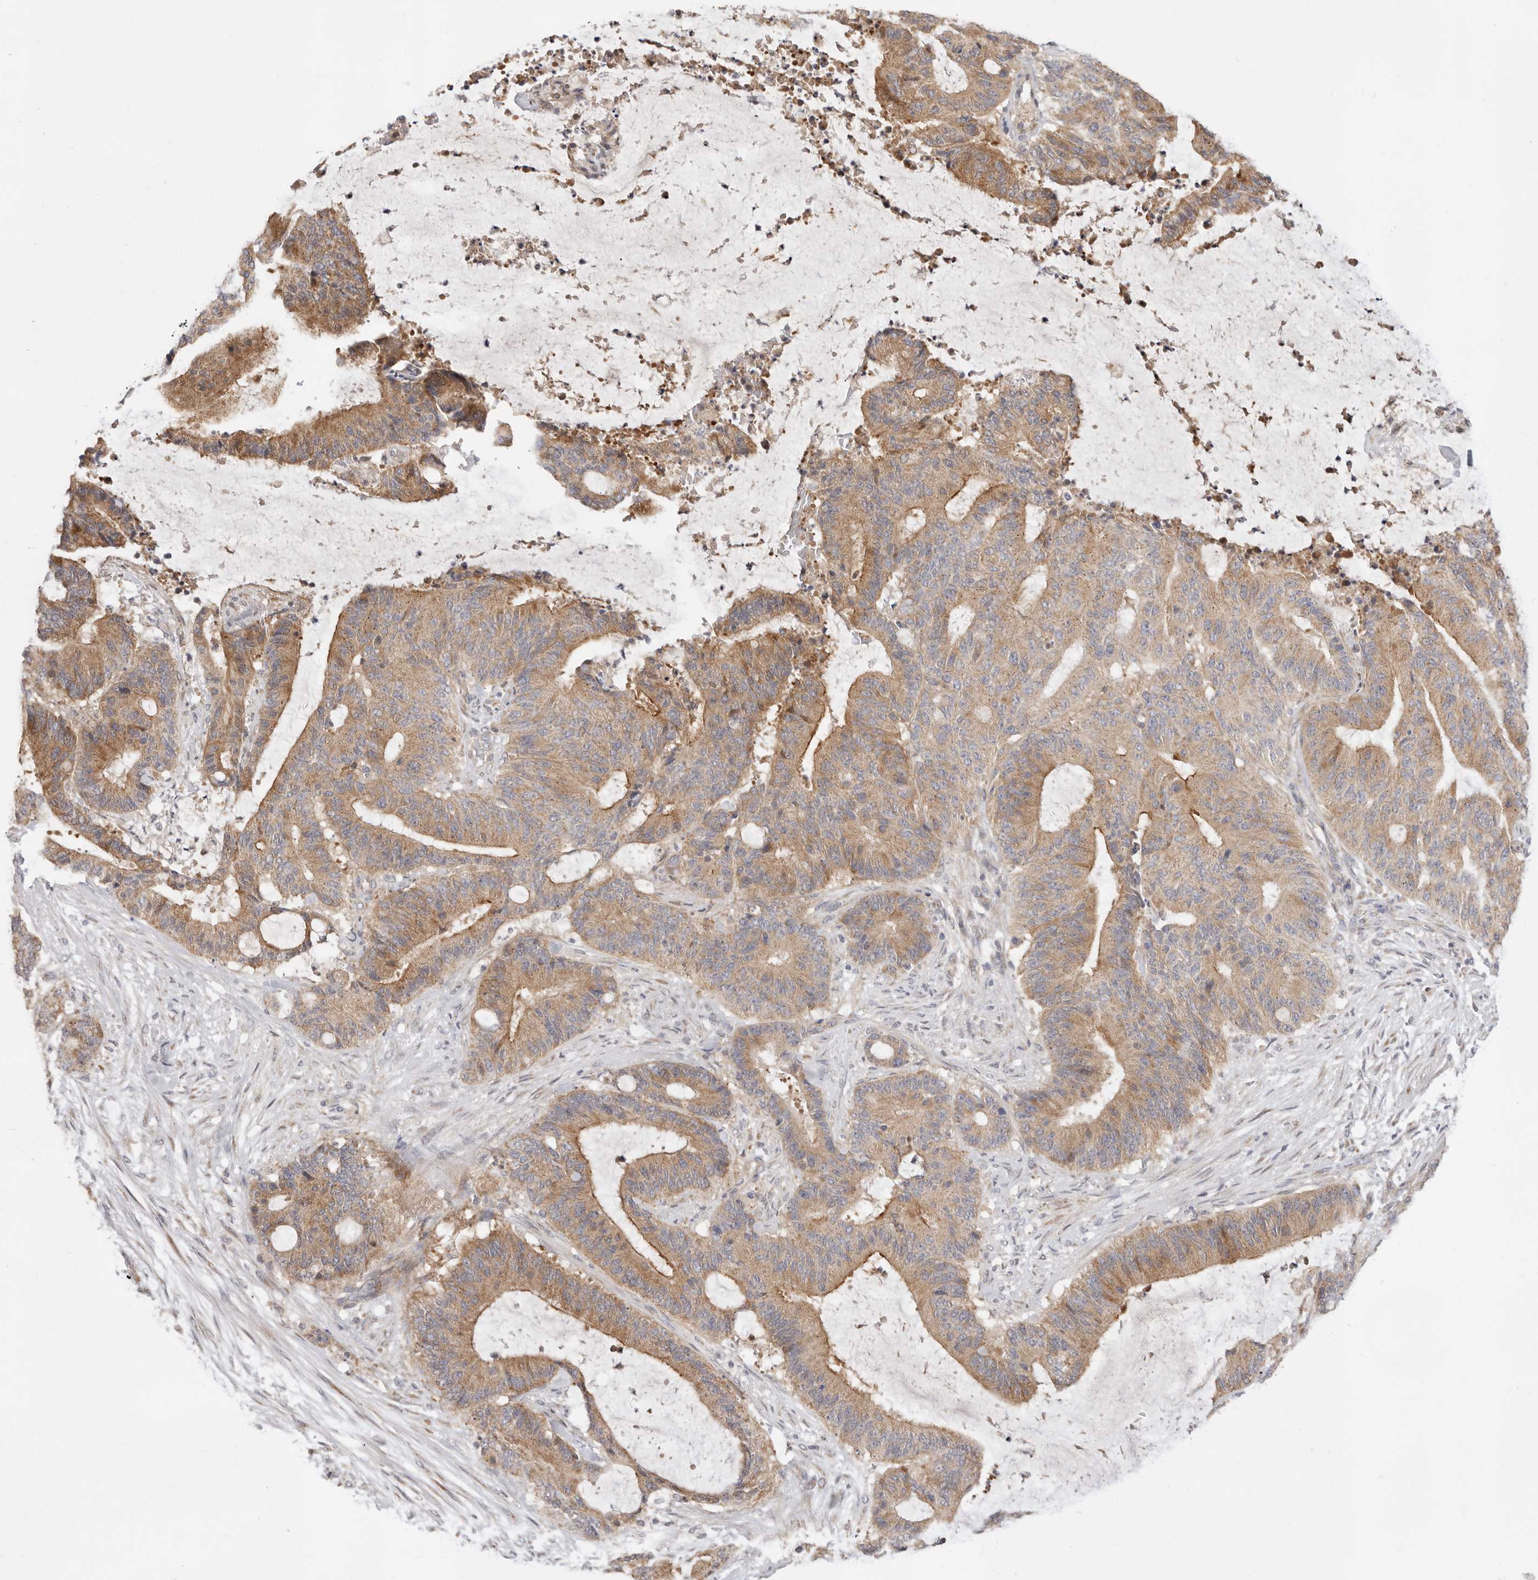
{"staining": {"intensity": "moderate", "quantity": ">75%", "location": "cytoplasmic/membranous"}, "tissue": "liver cancer", "cell_type": "Tumor cells", "image_type": "cancer", "snomed": [{"axis": "morphology", "description": "Normal tissue, NOS"}, {"axis": "morphology", "description": "Cholangiocarcinoma"}, {"axis": "topography", "description": "Liver"}, {"axis": "topography", "description": "Peripheral nerve tissue"}], "caption": "Human liver cancer (cholangiocarcinoma) stained with a brown dye reveals moderate cytoplasmic/membranous positive positivity in about >75% of tumor cells.", "gene": "USH1C", "patient": {"sex": "female", "age": 73}}